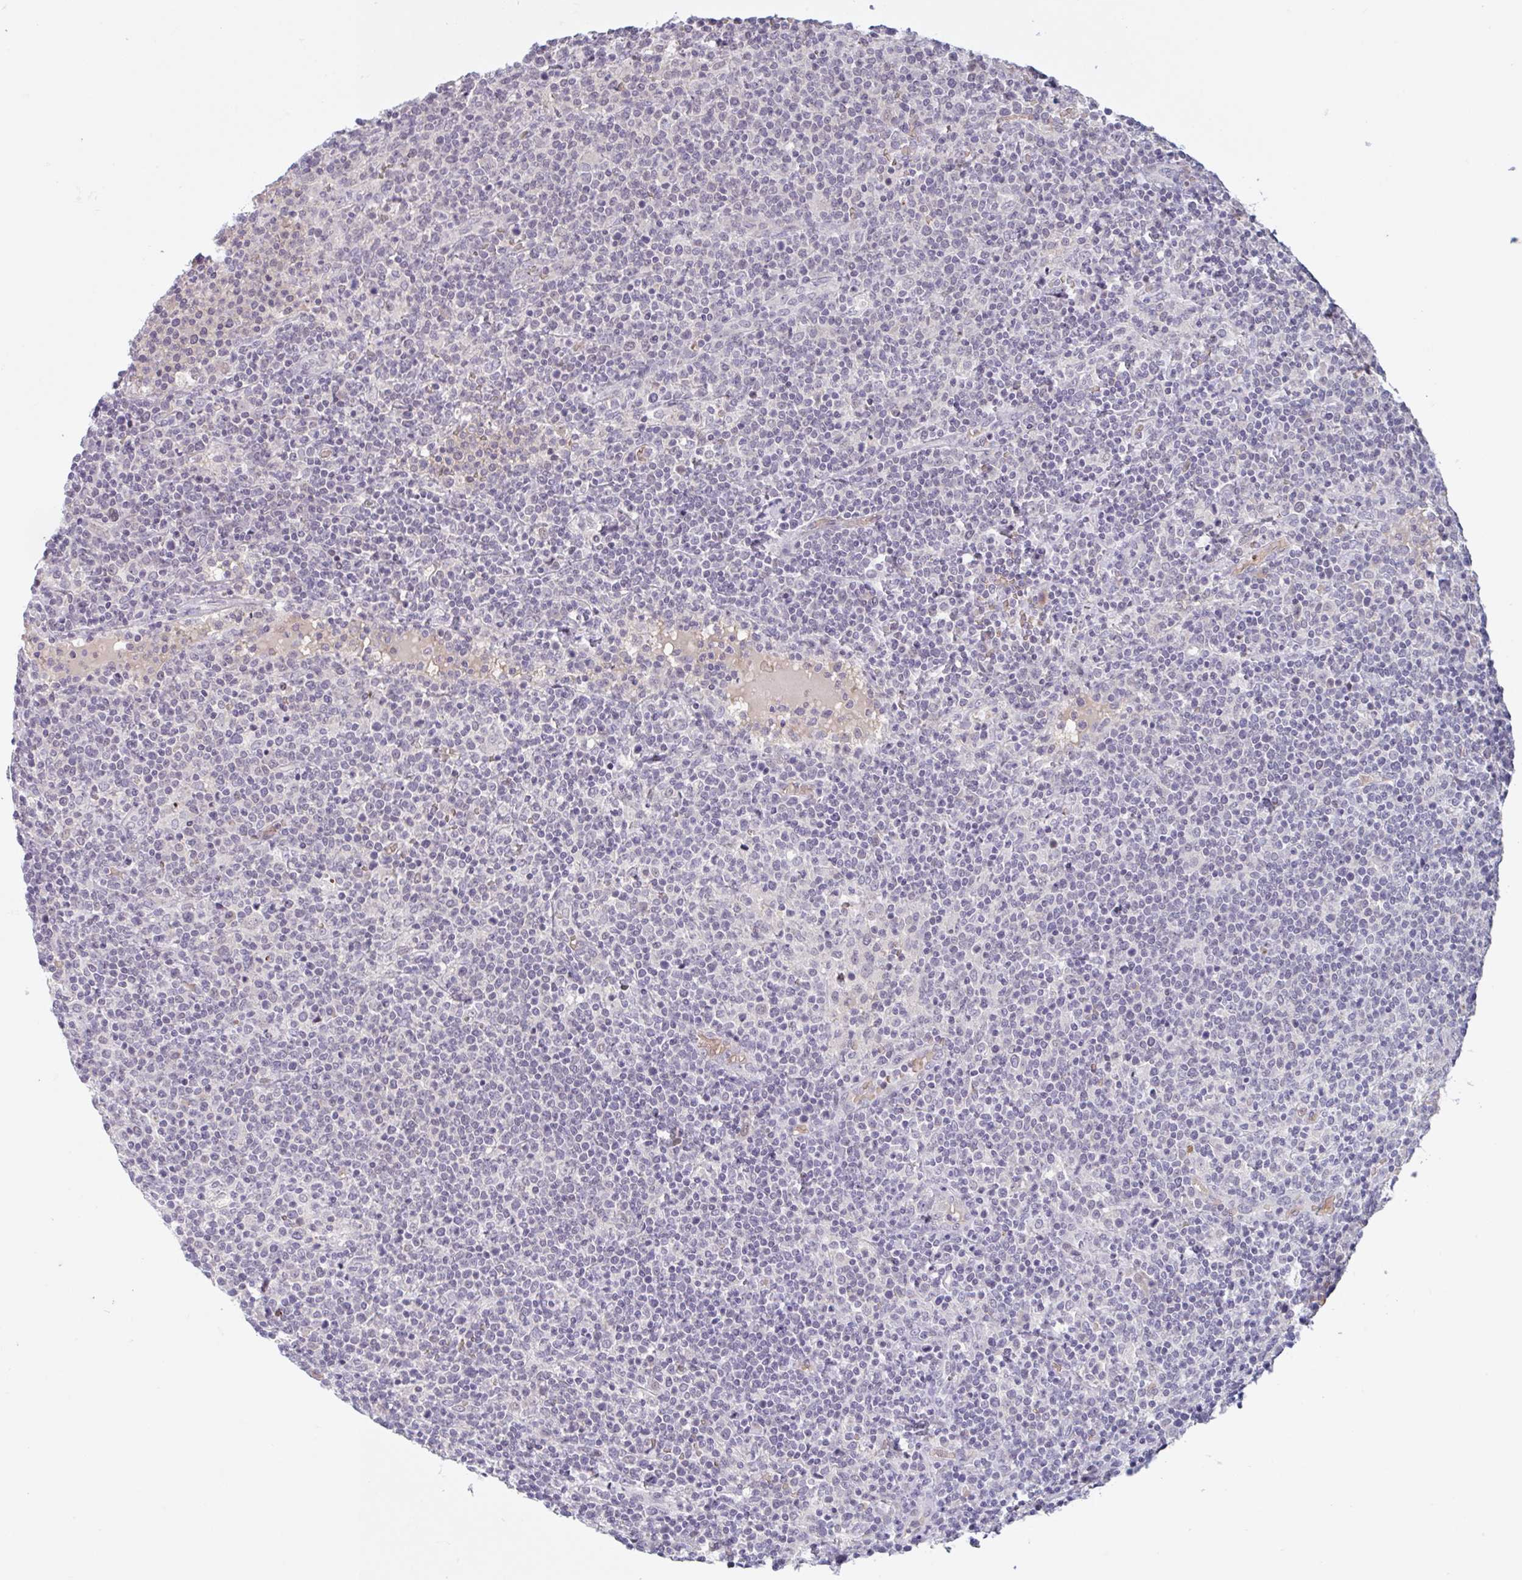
{"staining": {"intensity": "negative", "quantity": "none", "location": "none"}, "tissue": "lymphoma", "cell_type": "Tumor cells", "image_type": "cancer", "snomed": [{"axis": "morphology", "description": "Malignant lymphoma, non-Hodgkin's type, High grade"}, {"axis": "topography", "description": "Lymph node"}], "caption": "Immunohistochemistry of human lymphoma demonstrates no positivity in tumor cells. (Brightfield microscopy of DAB (3,3'-diaminobenzidine) IHC at high magnification).", "gene": "RHAG", "patient": {"sex": "male", "age": 61}}